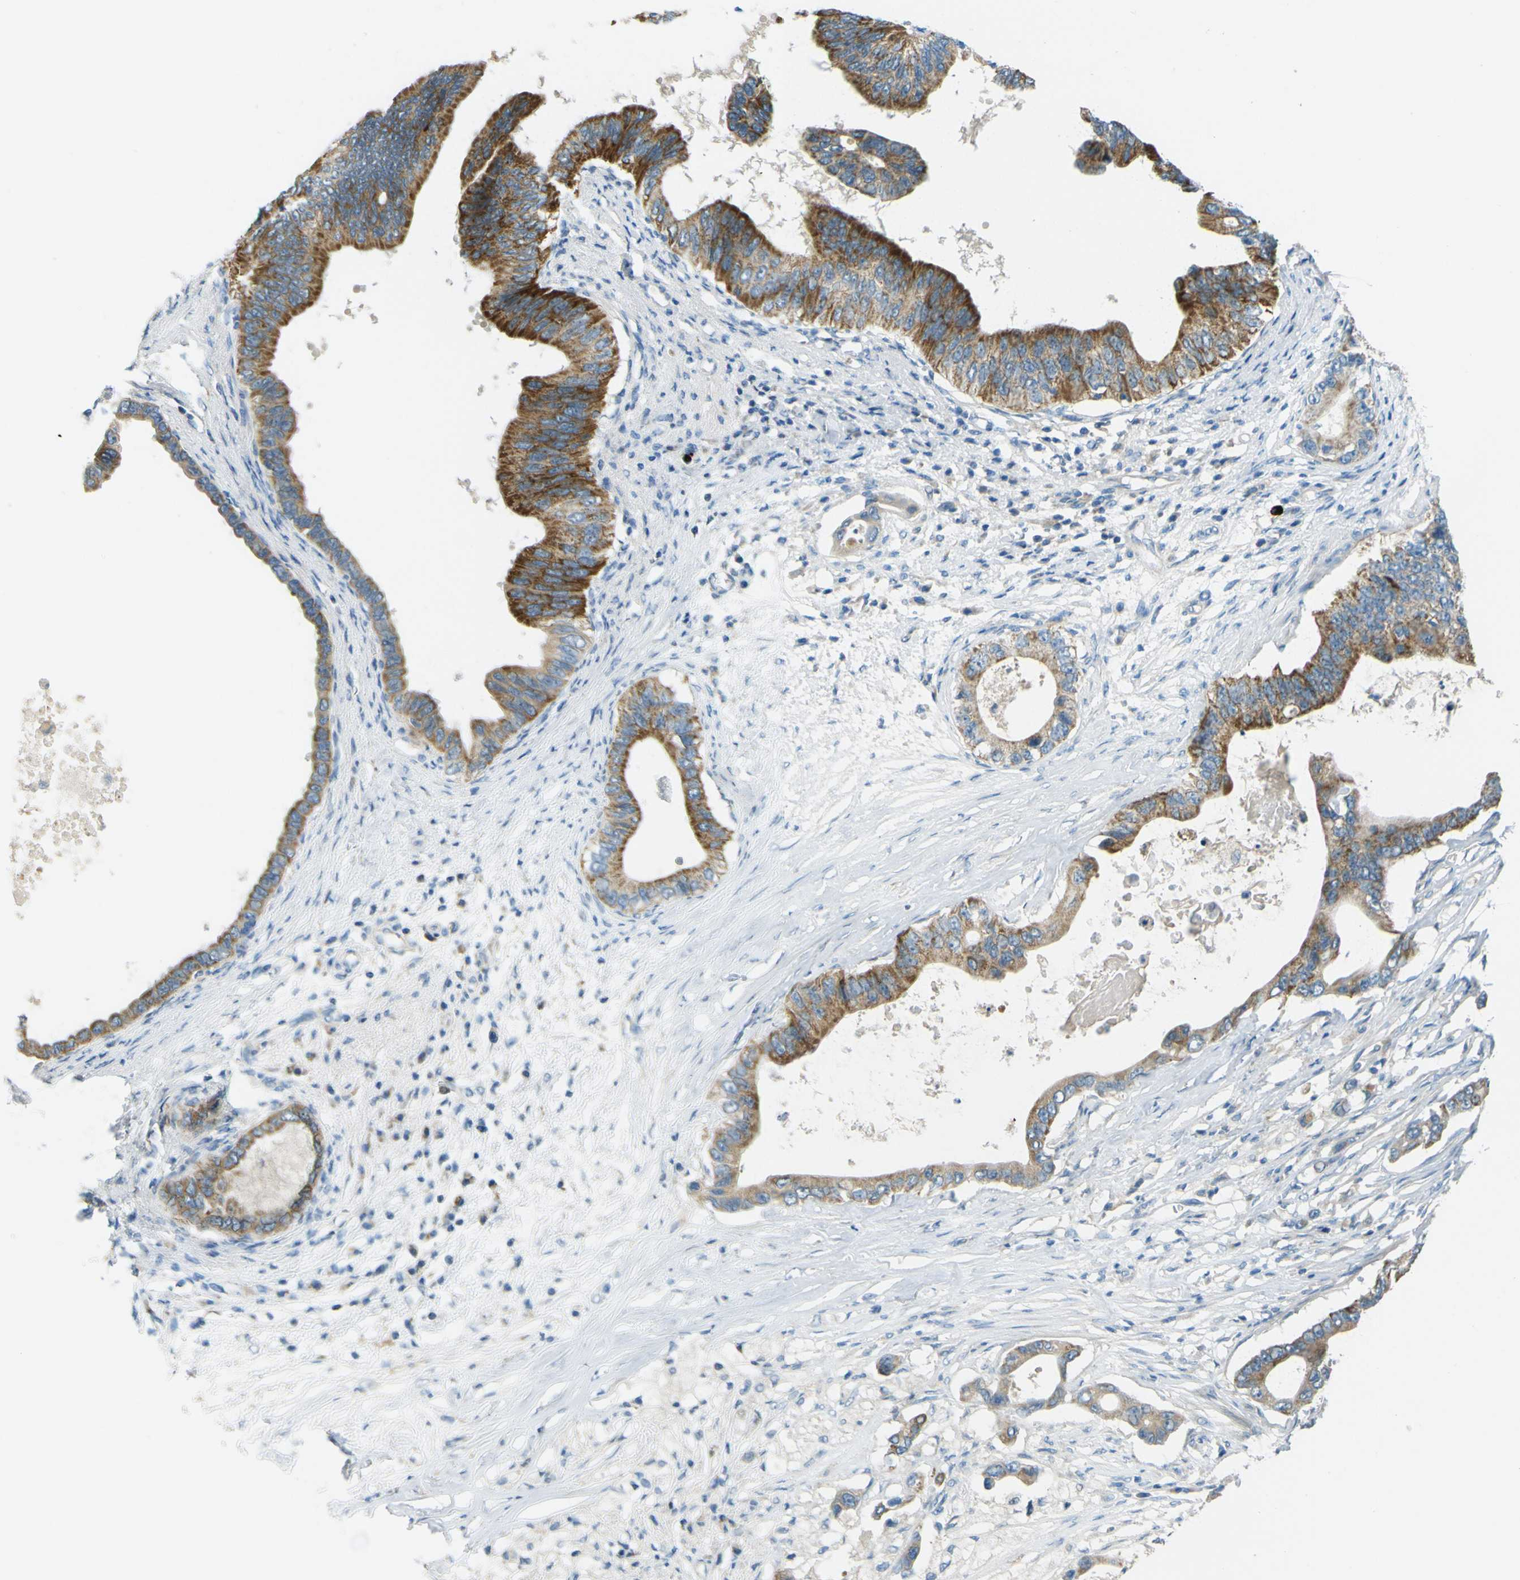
{"staining": {"intensity": "moderate", "quantity": ">75%", "location": "cytoplasmic/membranous"}, "tissue": "pancreatic cancer", "cell_type": "Tumor cells", "image_type": "cancer", "snomed": [{"axis": "morphology", "description": "Adenocarcinoma, NOS"}, {"axis": "topography", "description": "Pancreas"}], "caption": "IHC image of human pancreatic cancer stained for a protein (brown), which reveals medium levels of moderate cytoplasmic/membranous expression in approximately >75% of tumor cells.", "gene": "FKTN", "patient": {"sex": "male", "age": 77}}